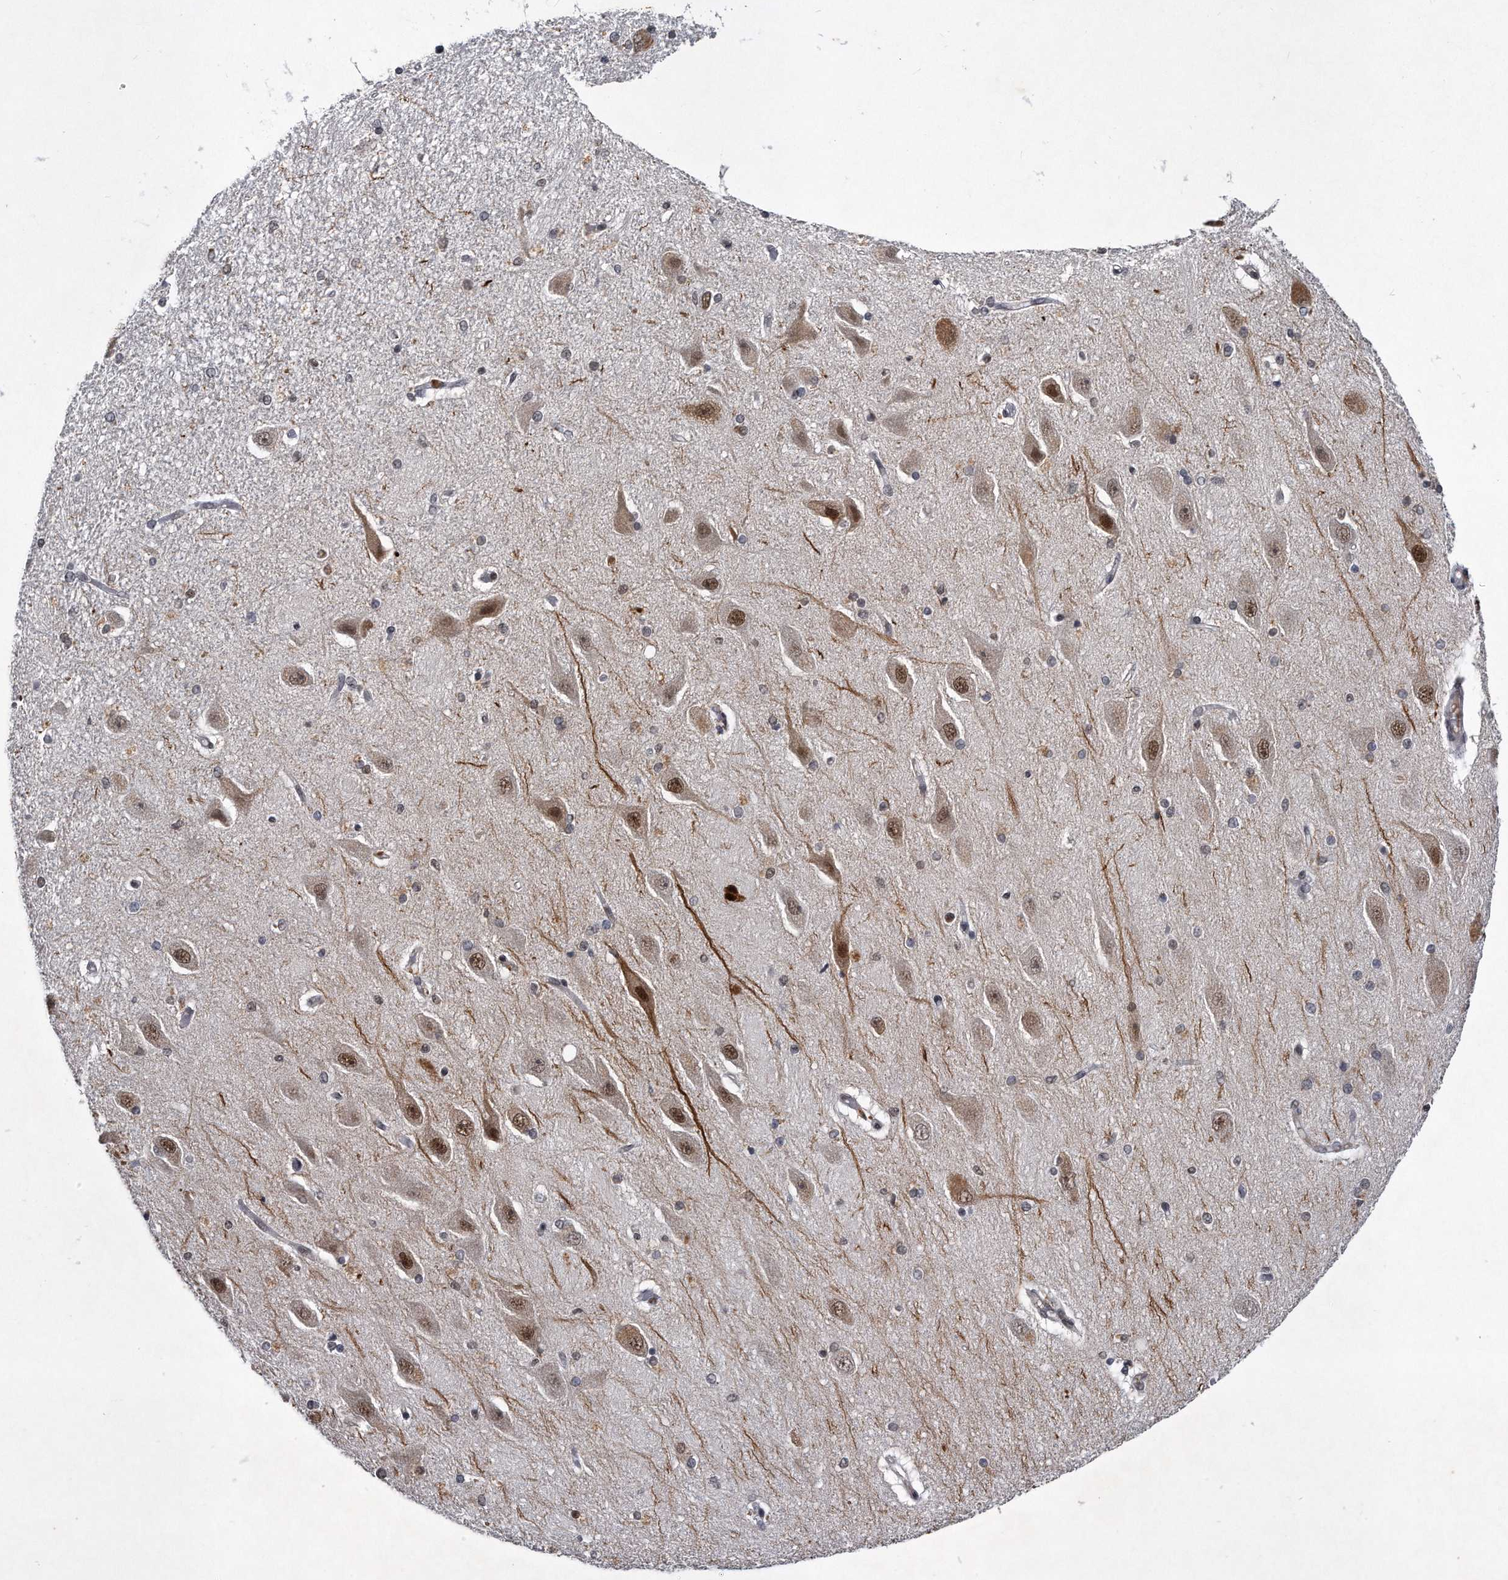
{"staining": {"intensity": "weak", "quantity": "<25%", "location": "nuclear"}, "tissue": "hippocampus", "cell_type": "Glial cells", "image_type": "normal", "snomed": [{"axis": "morphology", "description": "Normal tissue, NOS"}, {"axis": "topography", "description": "Hippocampus"}], "caption": "There is no significant expression in glial cells of hippocampus. (Immunohistochemistry, brightfield microscopy, high magnification).", "gene": "VIRMA", "patient": {"sex": "female", "age": 54}}